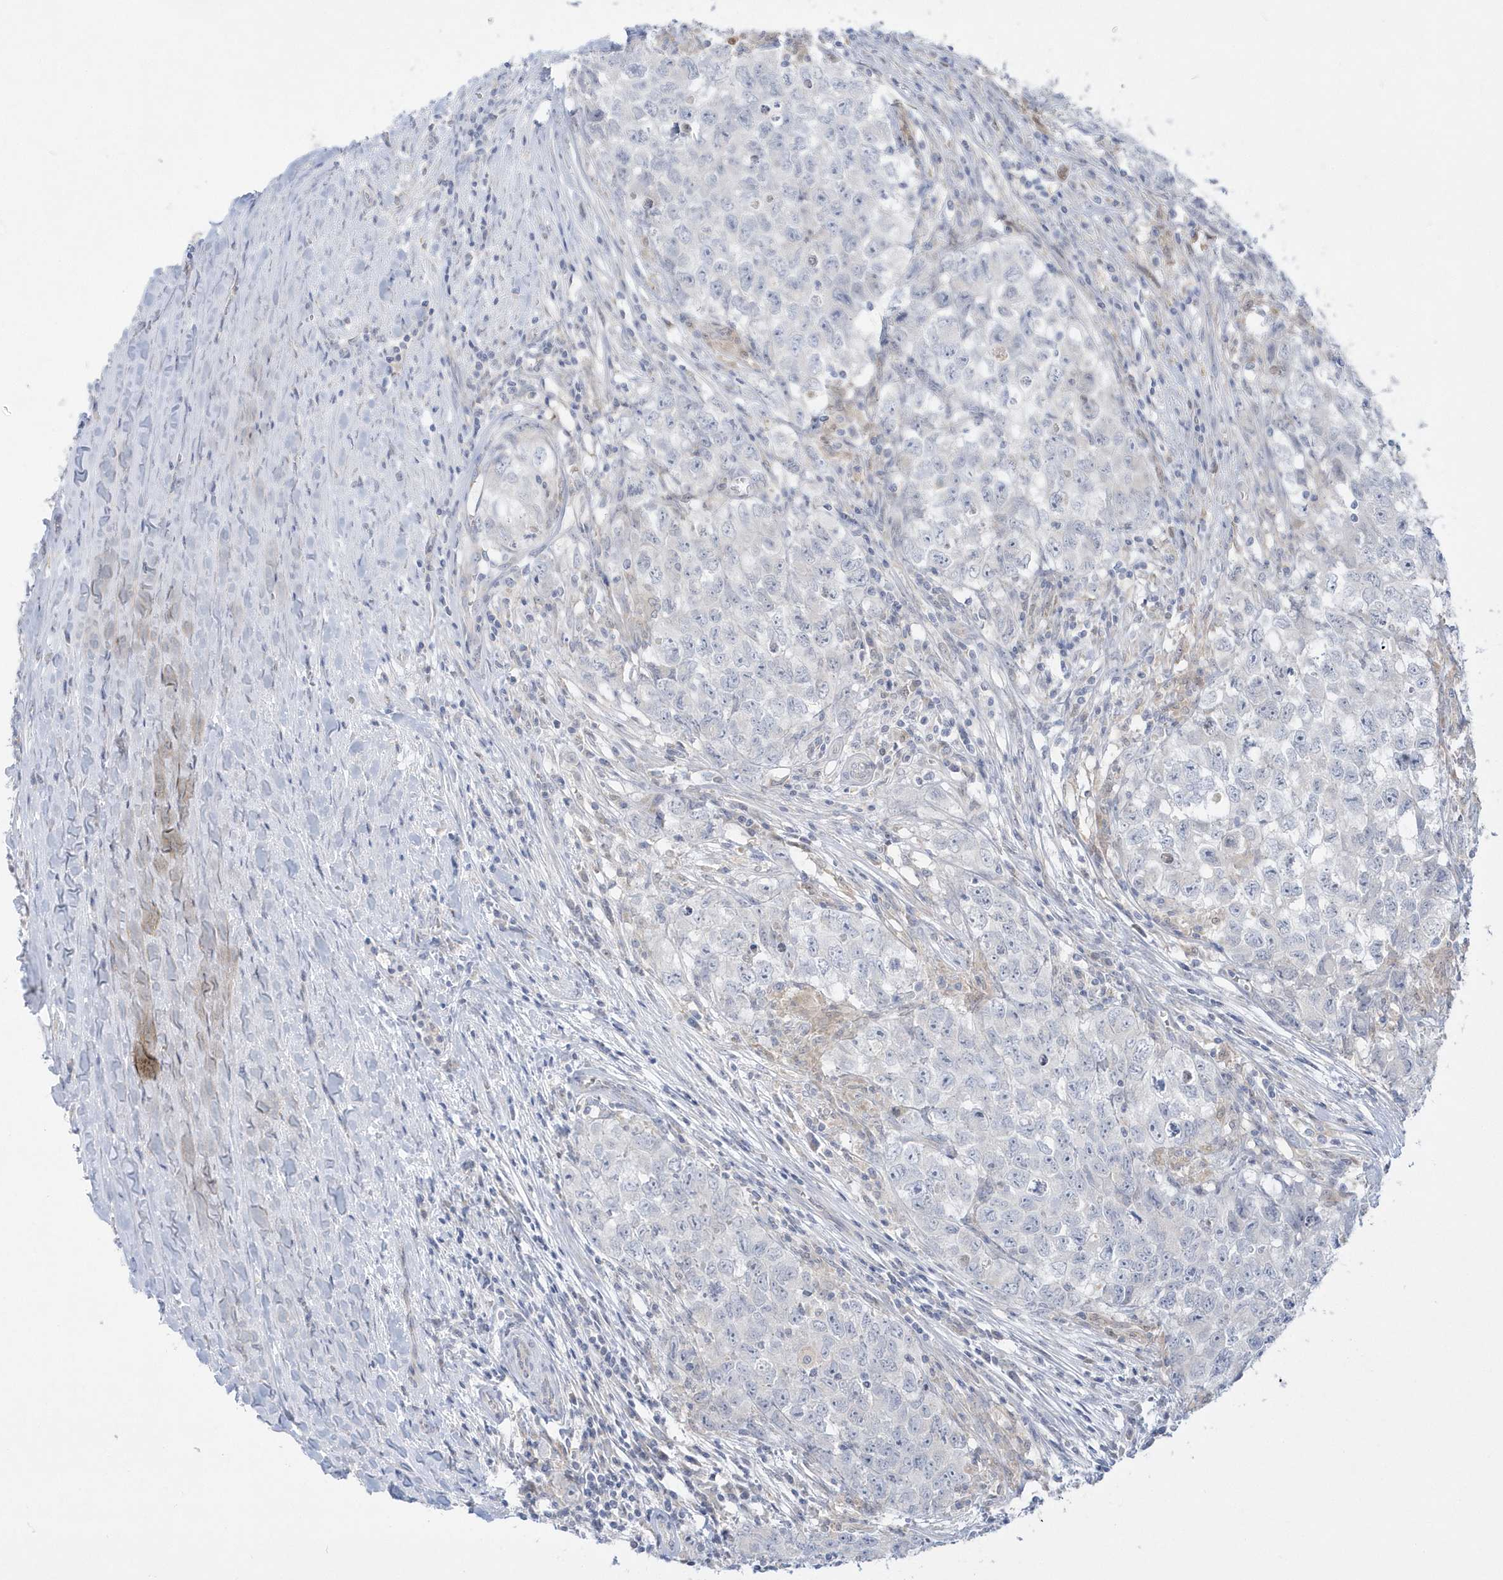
{"staining": {"intensity": "negative", "quantity": "none", "location": "none"}, "tissue": "testis cancer", "cell_type": "Tumor cells", "image_type": "cancer", "snomed": [{"axis": "morphology", "description": "Seminoma, NOS"}, {"axis": "morphology", "description": "Carcinoma, Embryonal, NOS"}, {"axis": "topography", "description": "Testis"}], "caption": "Testis cancer (embryonal carcinoma) stained for a protein using immunohistochemistry (IHC) demonstrates no expression tumor cells.", "gene": "PCBD1", "patient": {"sex": "male", "age": 43}}